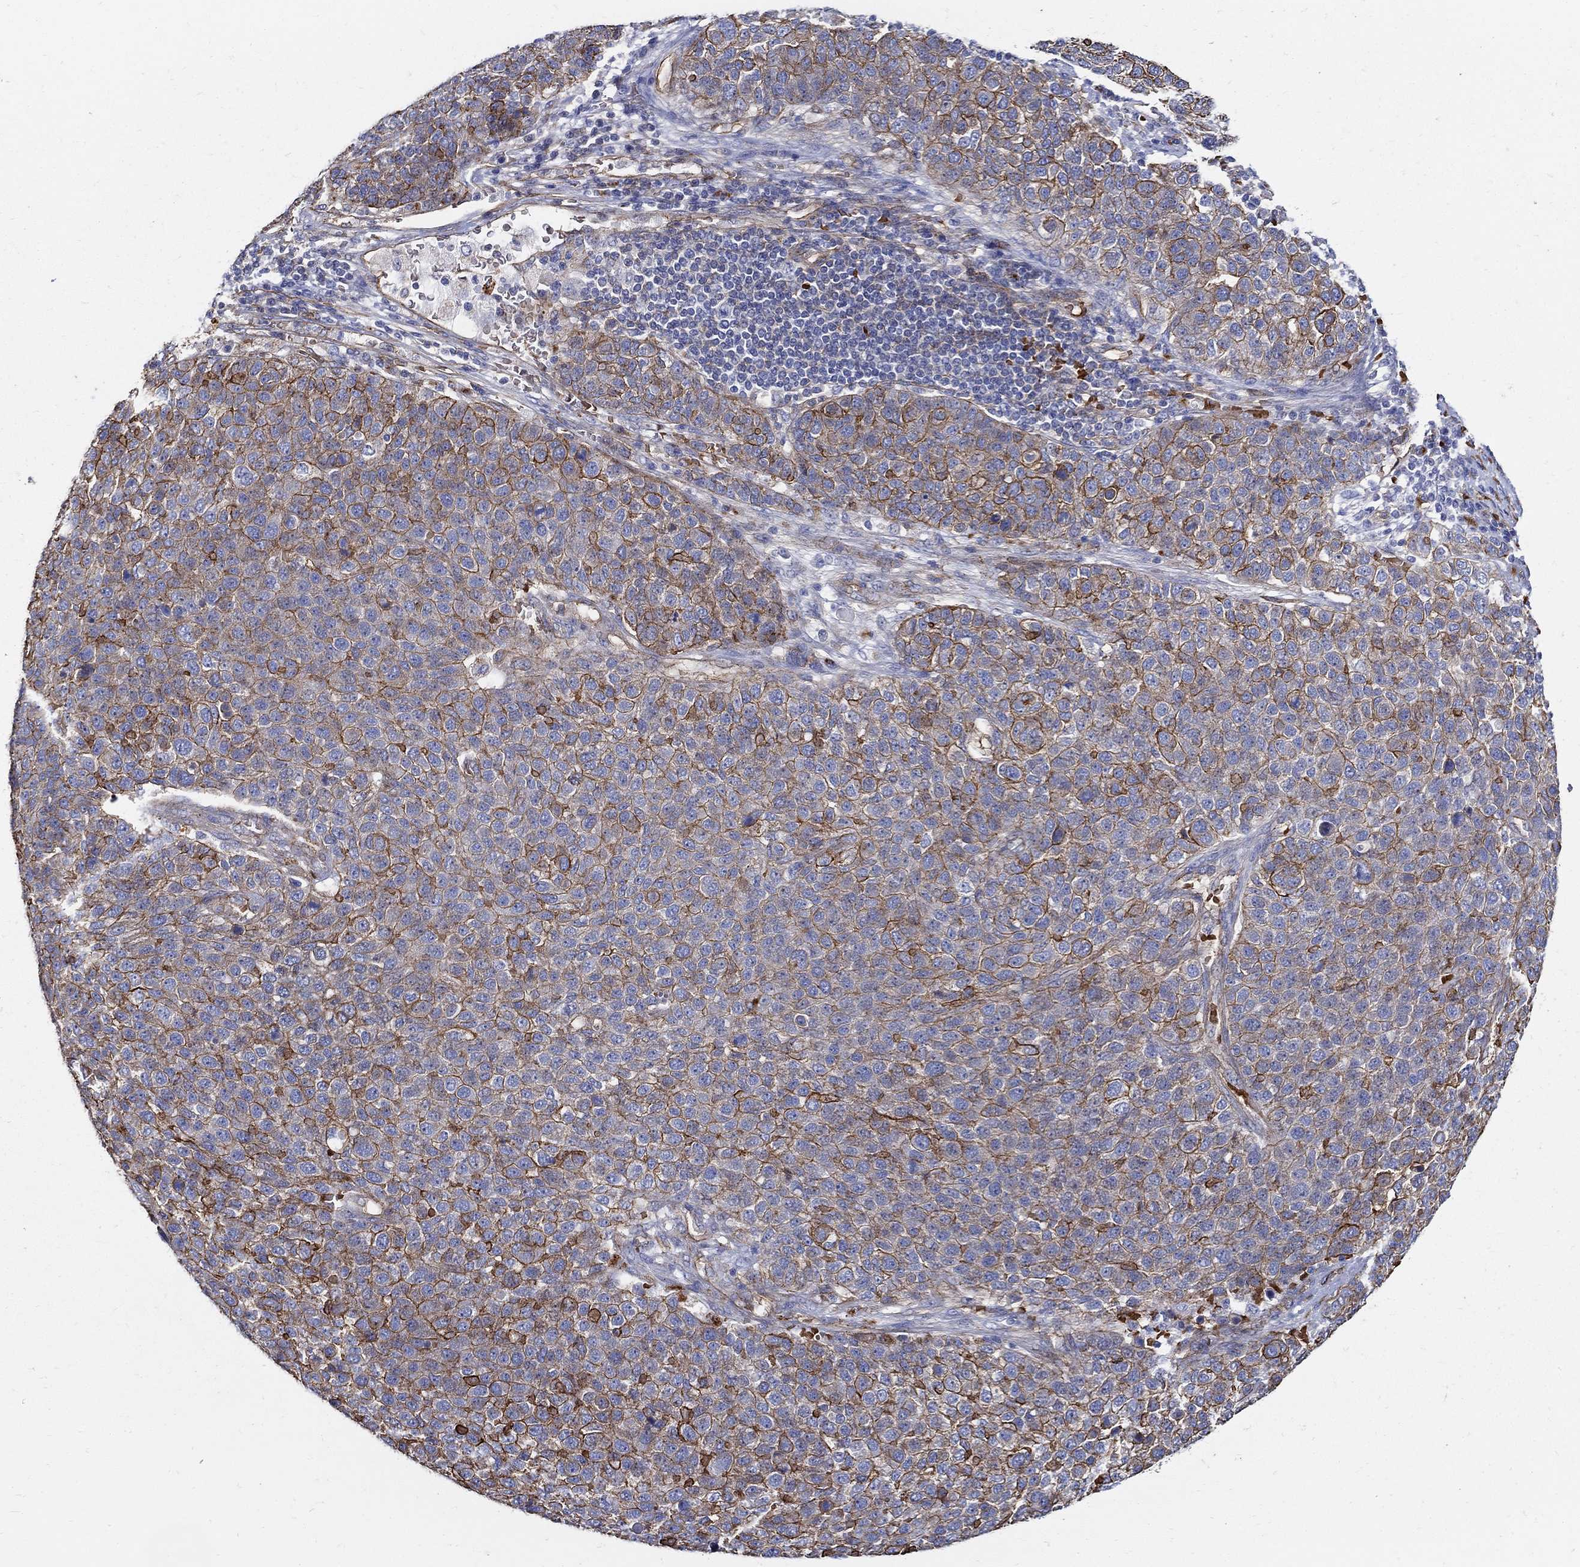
{"staining": {"intensity": "strong", "quantity": ">75%", "location": "cytoplasmic/membranous"}, "tissue": "pancreatic cancer", "cell_type": "Tumor cells", "image_type": "cancer", "snomed": [{"axis": "morphology", "description": "Adenocarcinoma, NOS"}, {"axis": "topography", "description": "Pancreas"}], "caption": "Immunohistochemistry micrograph of neoplastic tissue: pancreatic adenocarcinoma stained using immunohistochemistry demonstrates high levels of strong protein expression localized specifically in the cytoplasmic/membranous of tumor cells, appearing as a cytoplasmic/membranous brown color.", "gene": "APBB3", "patient": {"sex": "female", "age": 61}}